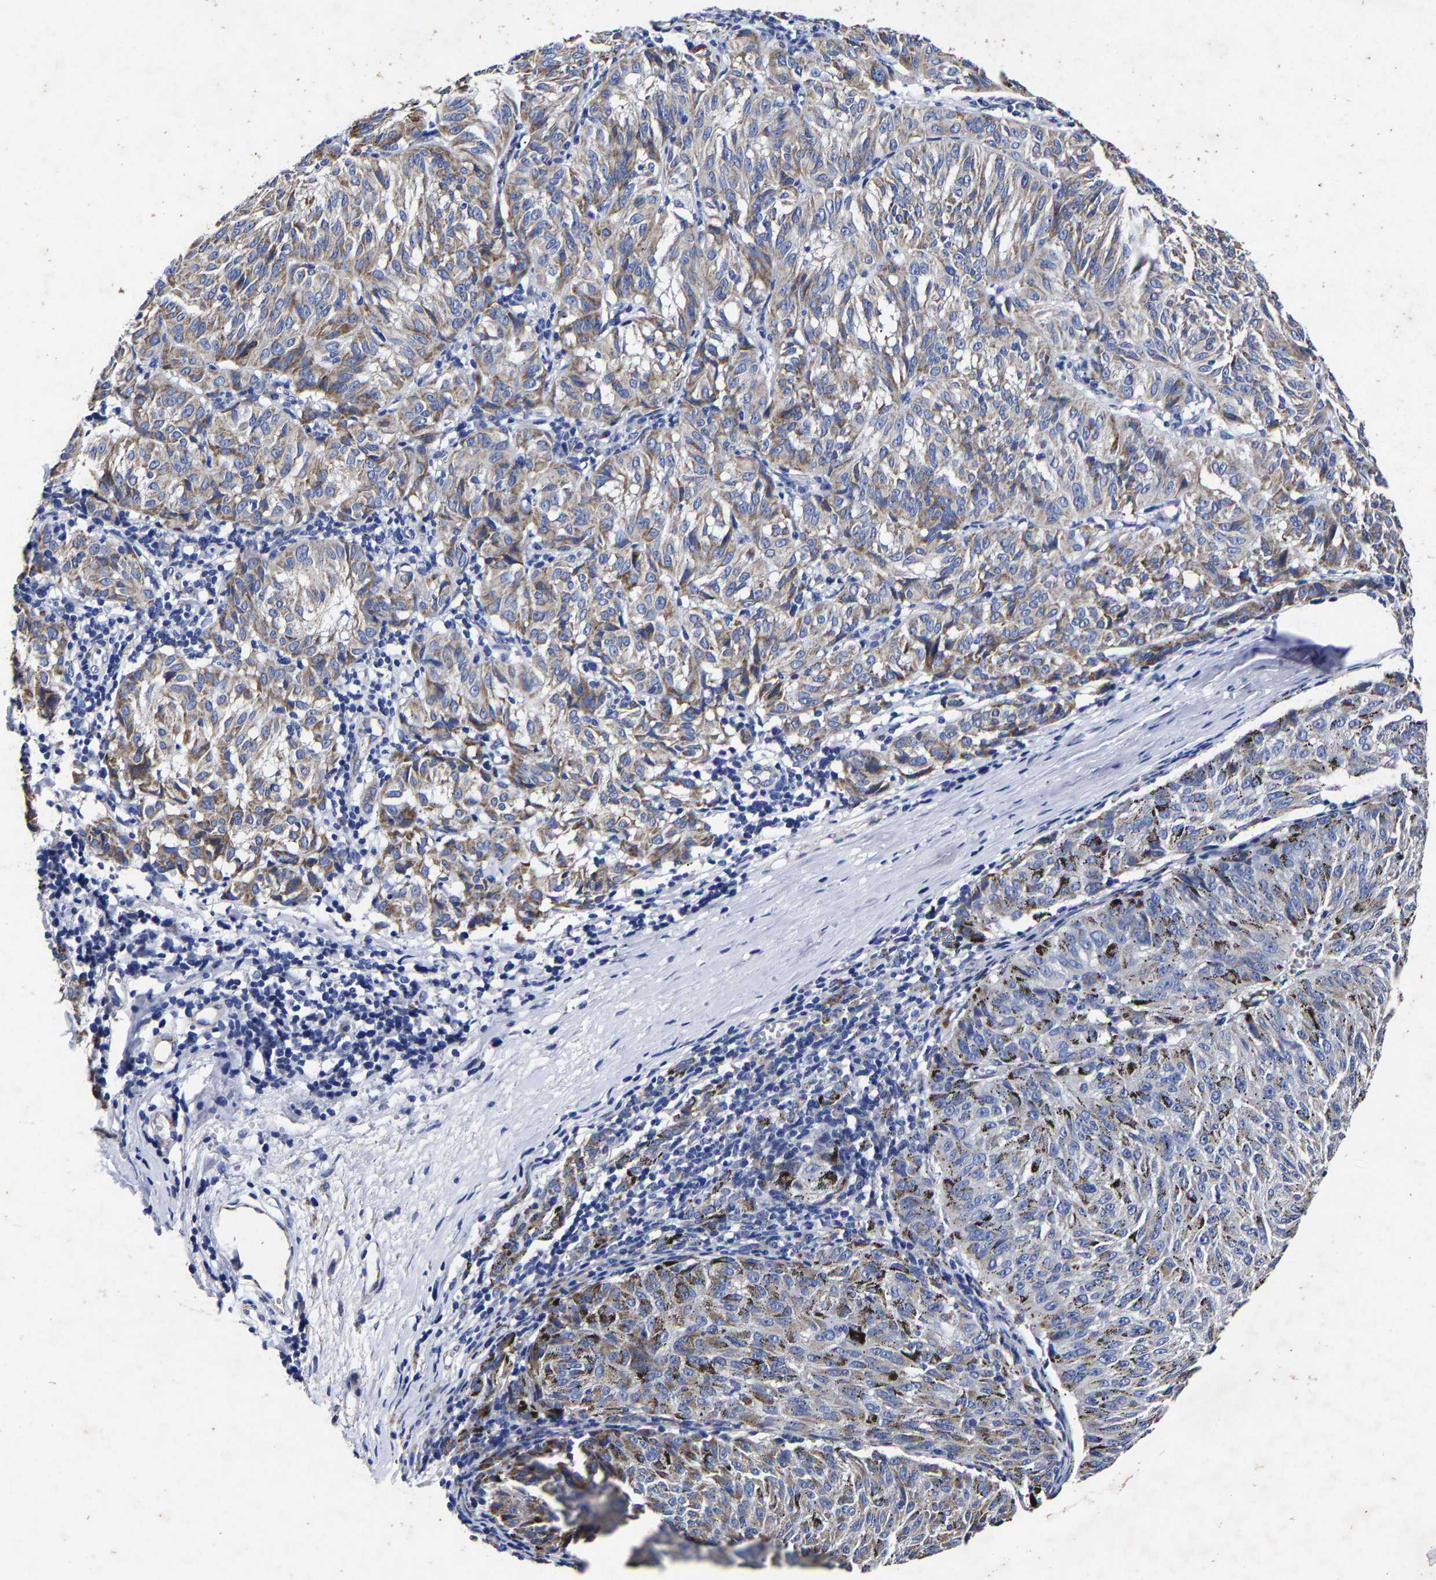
{"staining": {"intensity": "weak", "quantity": "25%-75%", "location": "cytoplasmic/membranous"}, "tissue": "melanoma", "cell_type": "Tumor cells", "image_type": "cancer", "snomed": [{"axis": "morphology", "description": "Malignant melanoma, NOS"}, {"axis": "topography", "description": "Skin"}], "caption": "Immunohistochemistry histopathology image of human malignant melanoma stained for a protein (brown), which reveals low levels of weak cytoplasmic/membranous expression in about 25%-75% of tumor cells.", "gene": "AASS", "patient": {"sex": "female", "age": 72}}